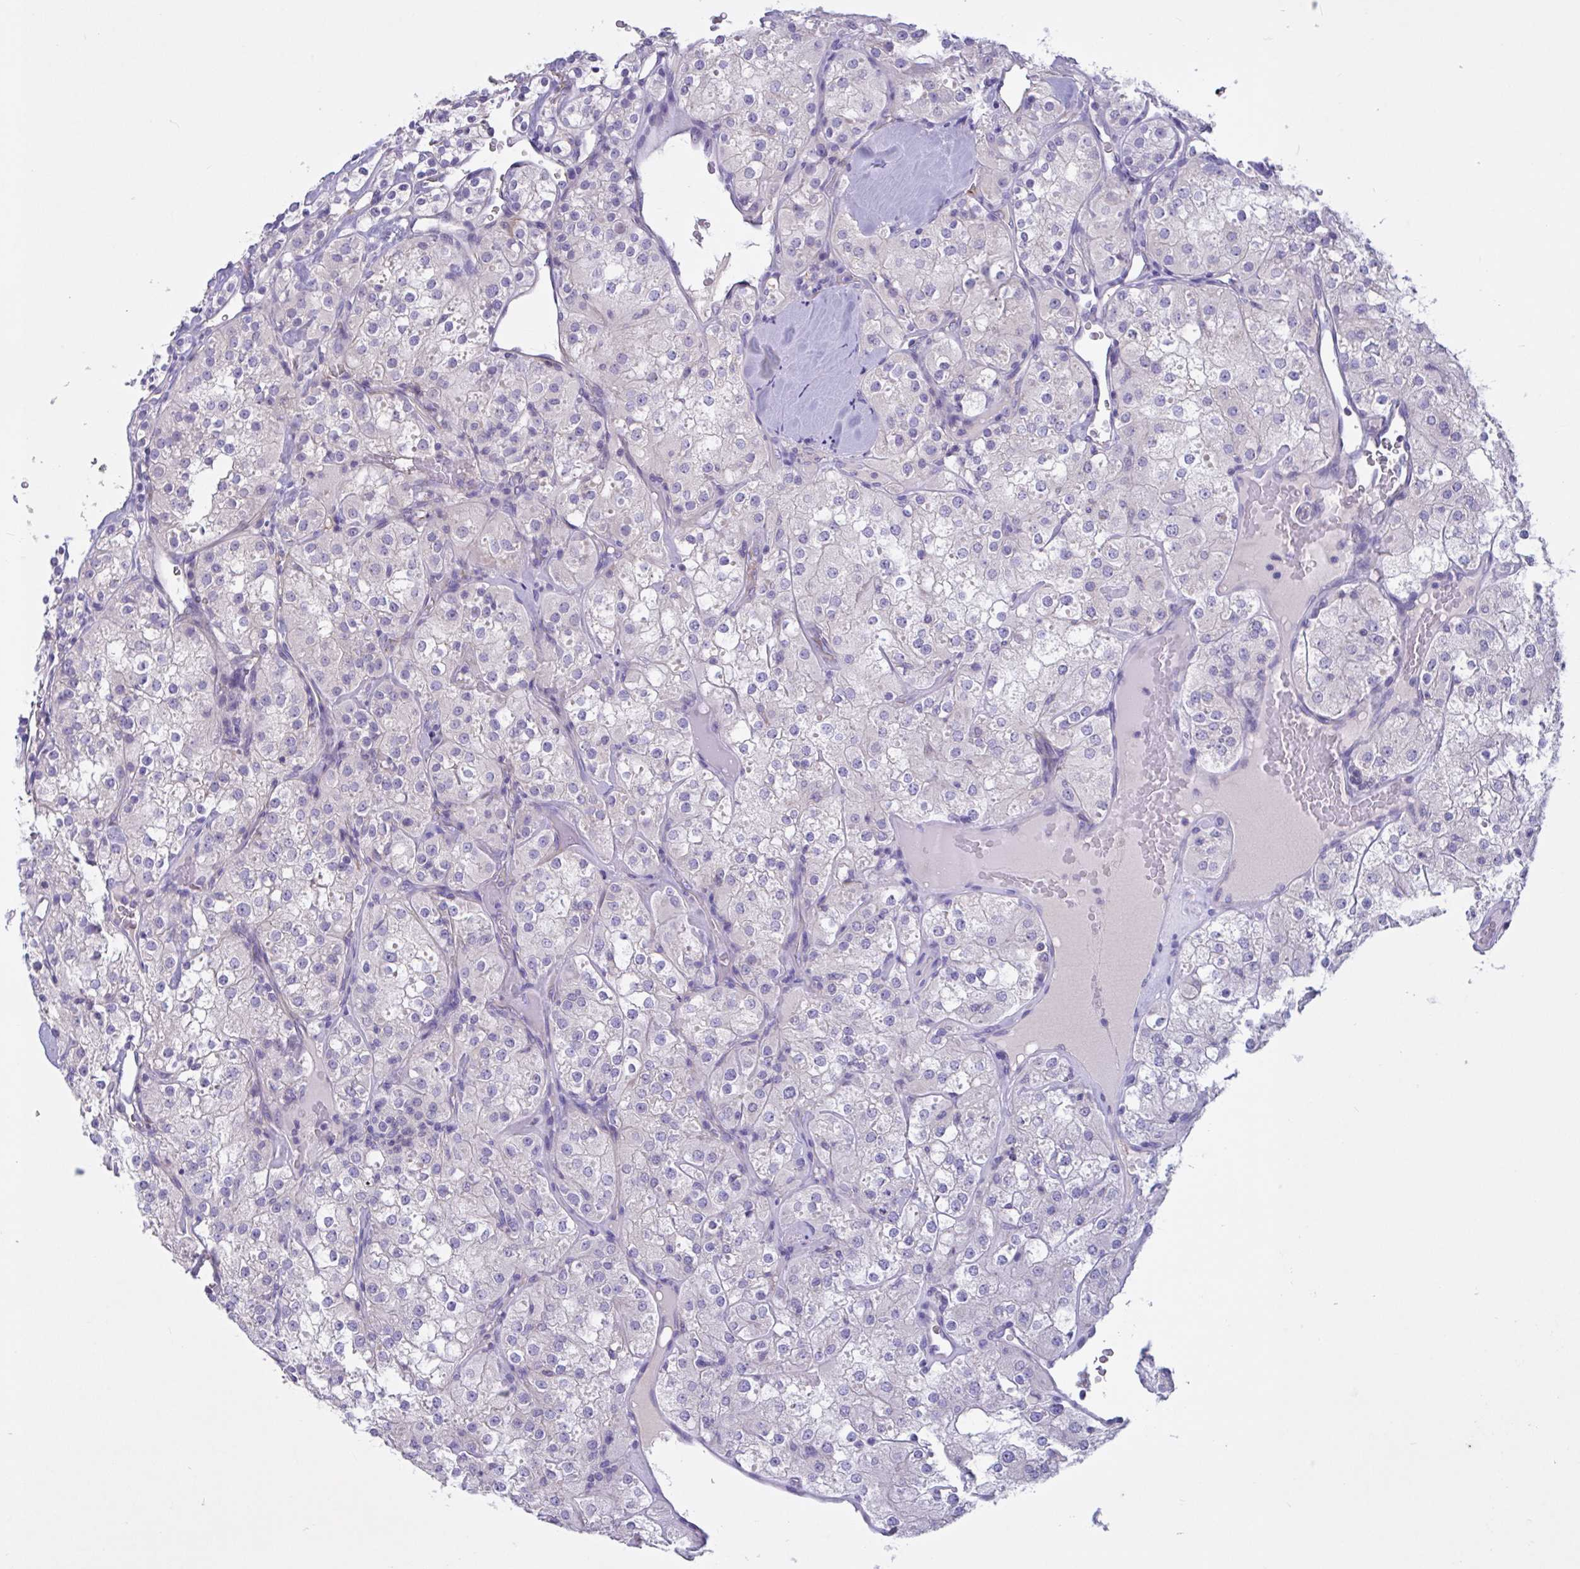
{"staining": {"intensity": "negative", "quantity": "none", "location": "none"}, "tissue": "renal cancer", "cell_type": "Tumor cells", "image_type": "cancer", "snomed": [{"axis": "morphology", "description": "Adenocarcinoma, NOS"}, {"axis": "topography", "description": "Kidney"}], "caption": "The immunohistochemistry (IHC) micrograph has no significant positivity in tumor cells of renal adenocarcinoma tissue. (Stains: DAB immunohistochemistry (IHC) with hematoxylin counter stain, Microscopy: brightfield microscopy at high magnification).", "gene": "SLC66A1", "patient": {"sex": "male", "age": 77}}